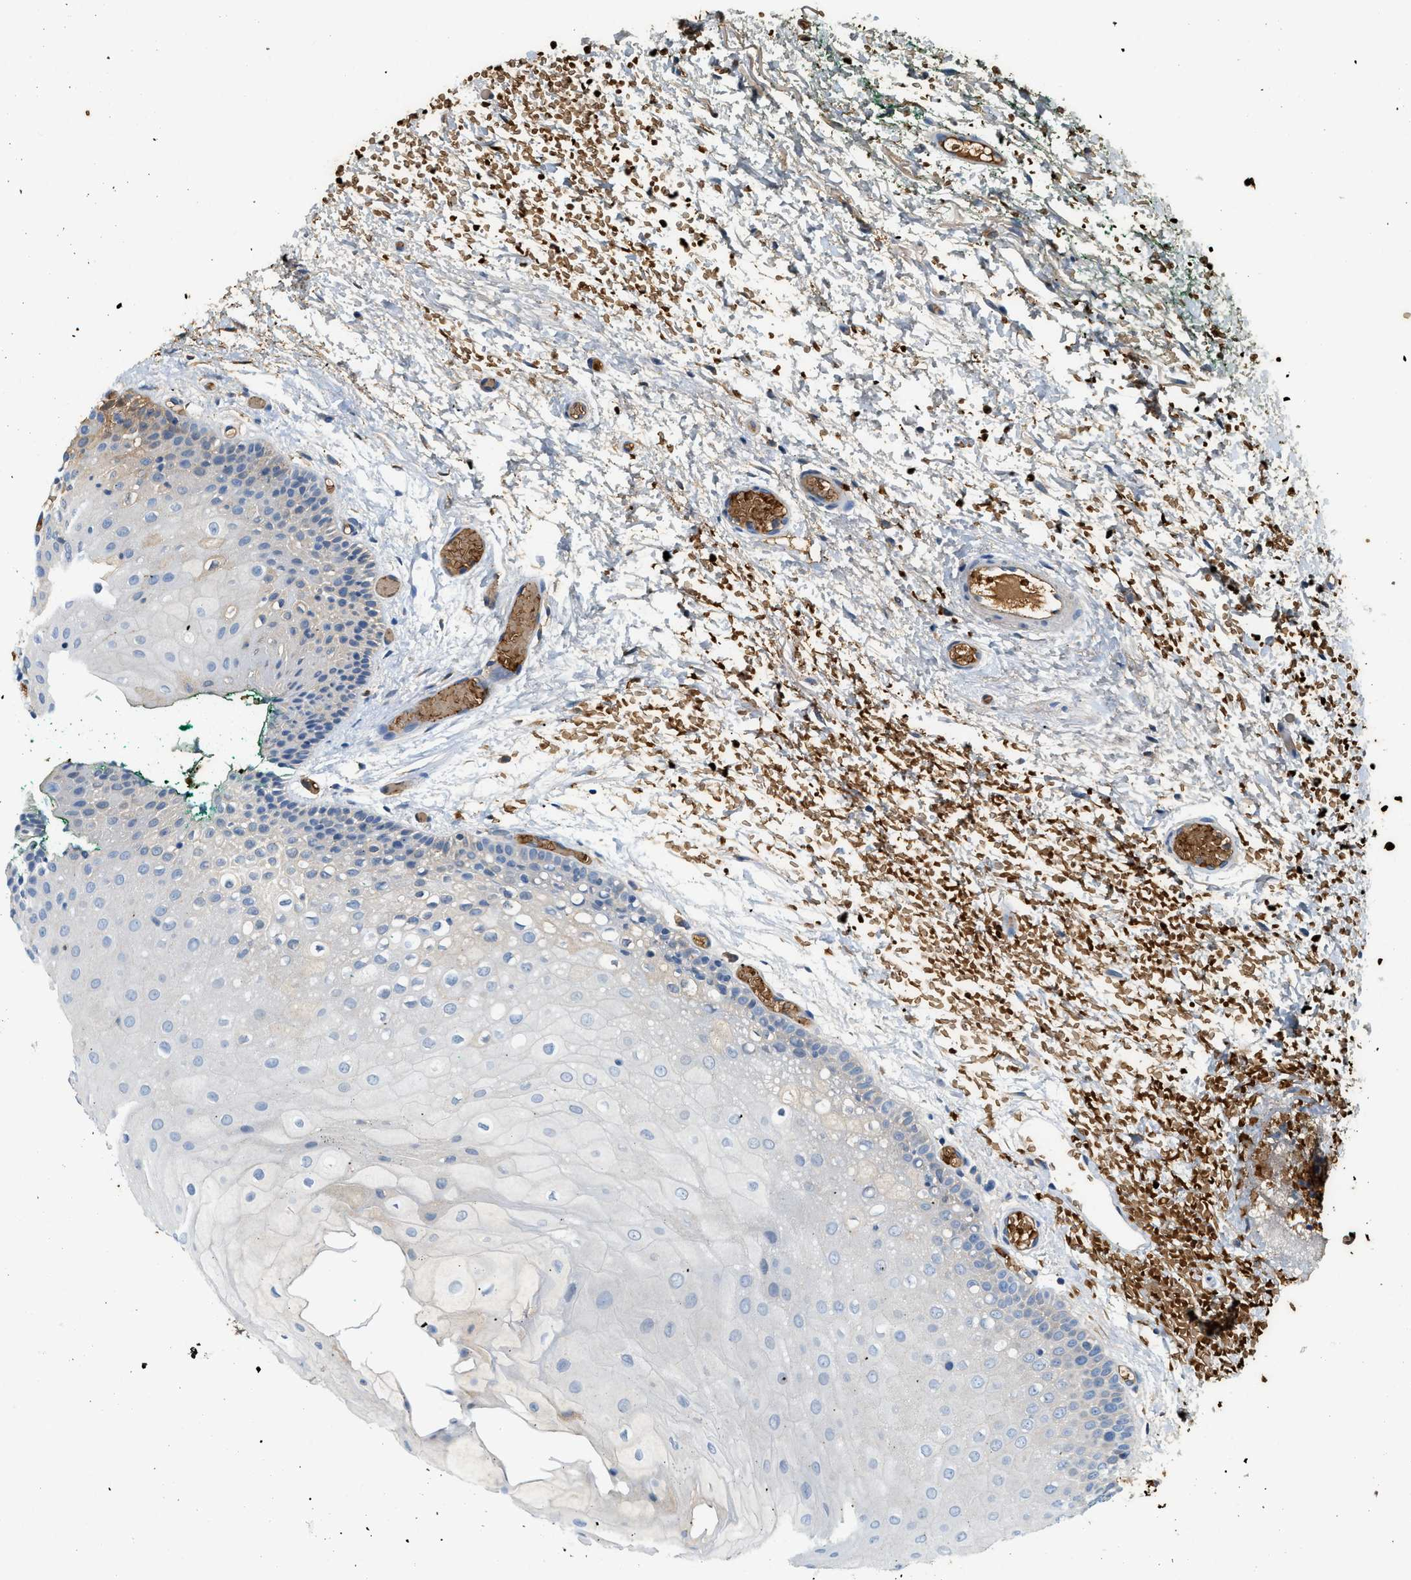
{"staining": {"intensity": "negative", "quantity": "none", "location": "none"}, "tissue": "oral mucosa", "cell_type": "Squamous epithelial cells", "image_type": "normal", "snomed": [{"axis": "morphology", "description": "Normal tissue, NOS"}, {"axis": "morphology", "description": "Squamous cell carcinoma, NOS"}, {"axis": "topography", "description": "Oral tissue"}, {"axis": "topography", "description": "Salivary gland"}, {"axis": "topography", "description": "Head-Neck"}], "caption": "This is an immunohistochemistry (IHC) photomicrograph of benign human oral mucosa. There is no positivity in squamous epithelial cells.", "gene": "CYTH2", "patient": {"sex": "female", "age": 62}}